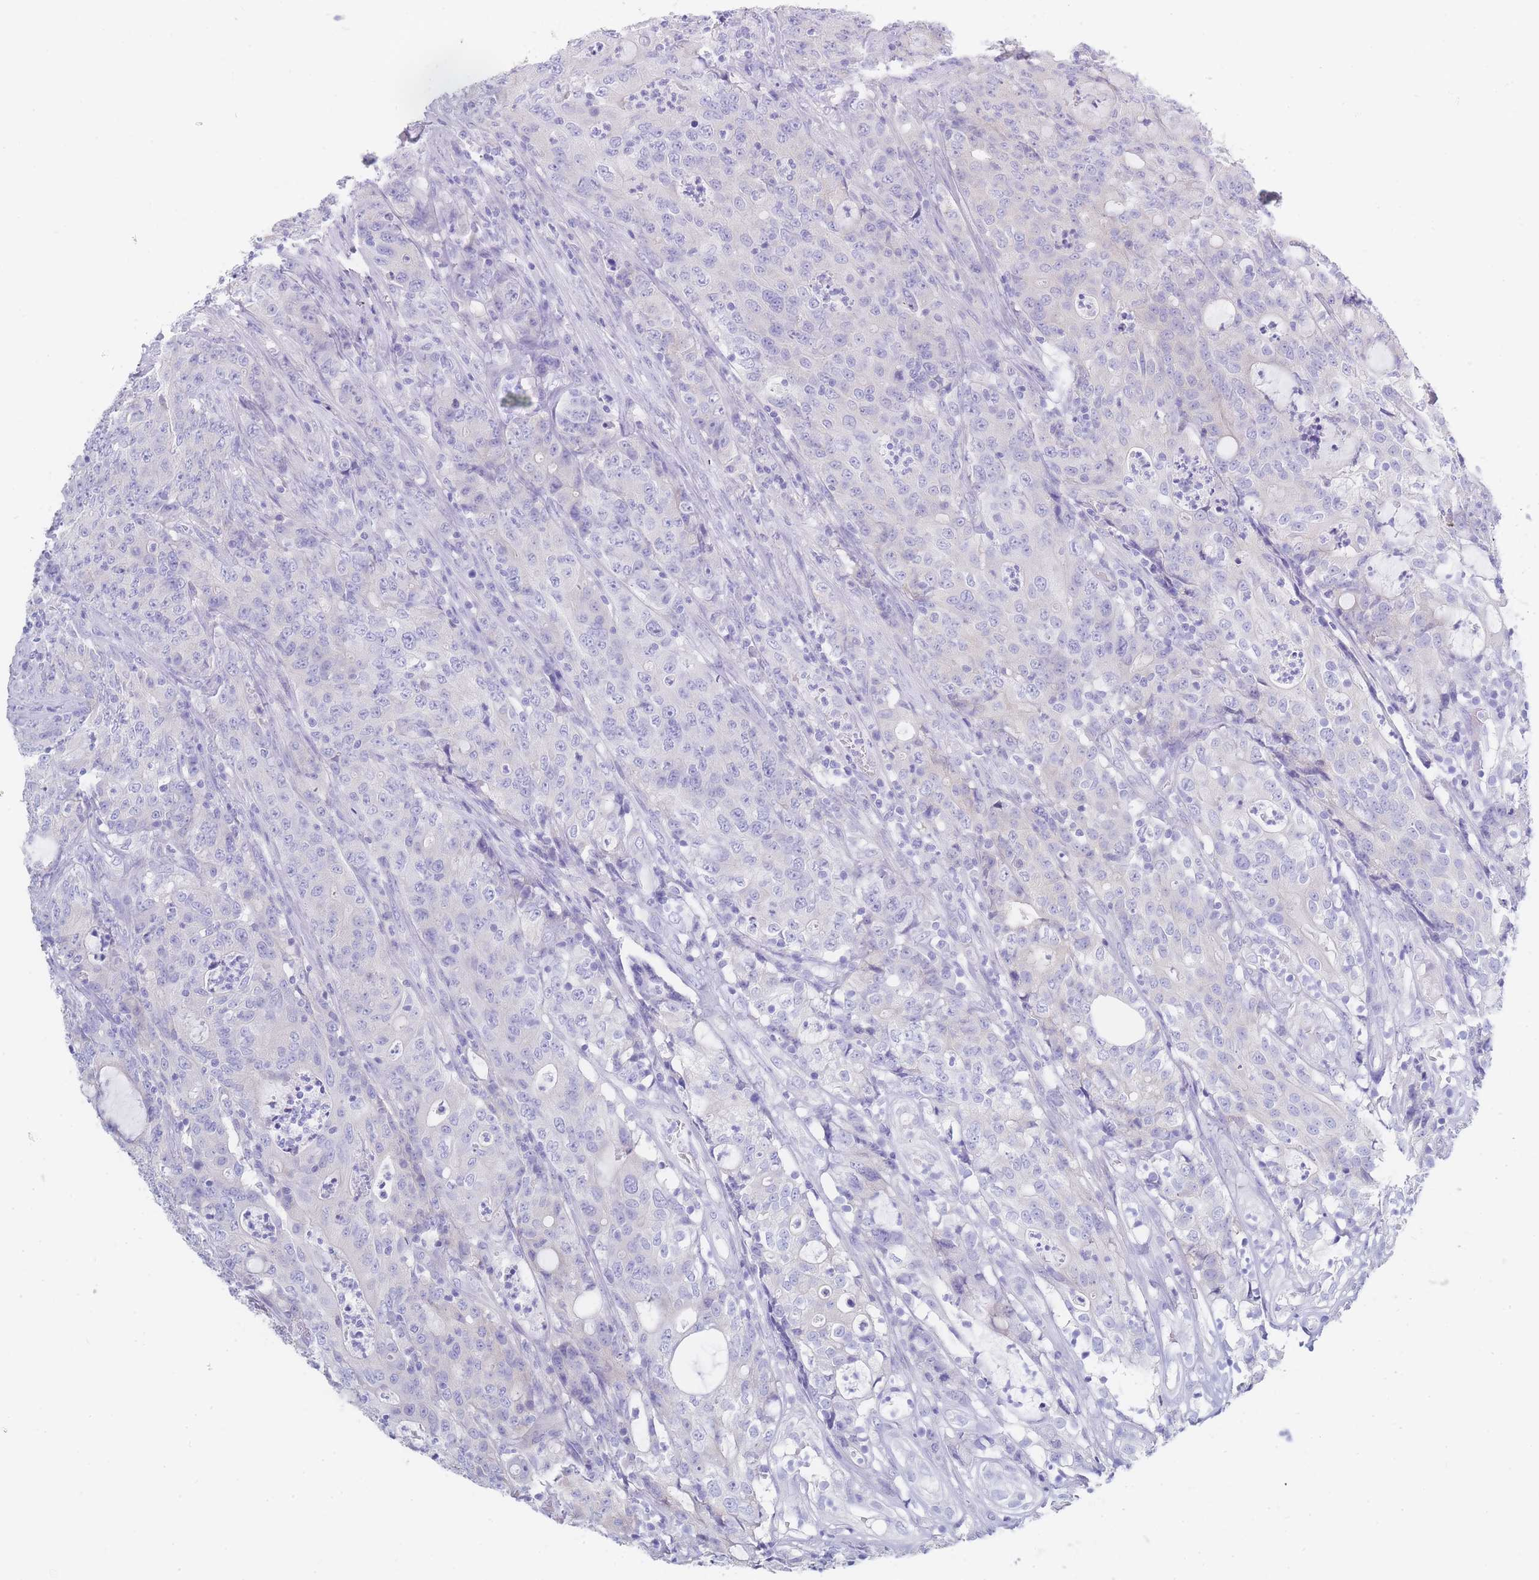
{"staining": {"intensity": "negative", "quantity": "none", "location": "none"}, "tissue": "colorectal cancer", "cell_type": "Tumor cells", "image_type": "cancer", "snomed": [{"axis": "morphology", "description": "Adenocarcinoma, NOS"}, {"axis": "topography", "description": "Colon"}], "caption": "A high-resolution histopathology image shows immunohistochemistry (IHC) staining of colorectal adenocarcinoma, which shows no significant expression in tumor cells.", "gene": "LZTFL1", "patient": {"sex": "male", "age": 83}}